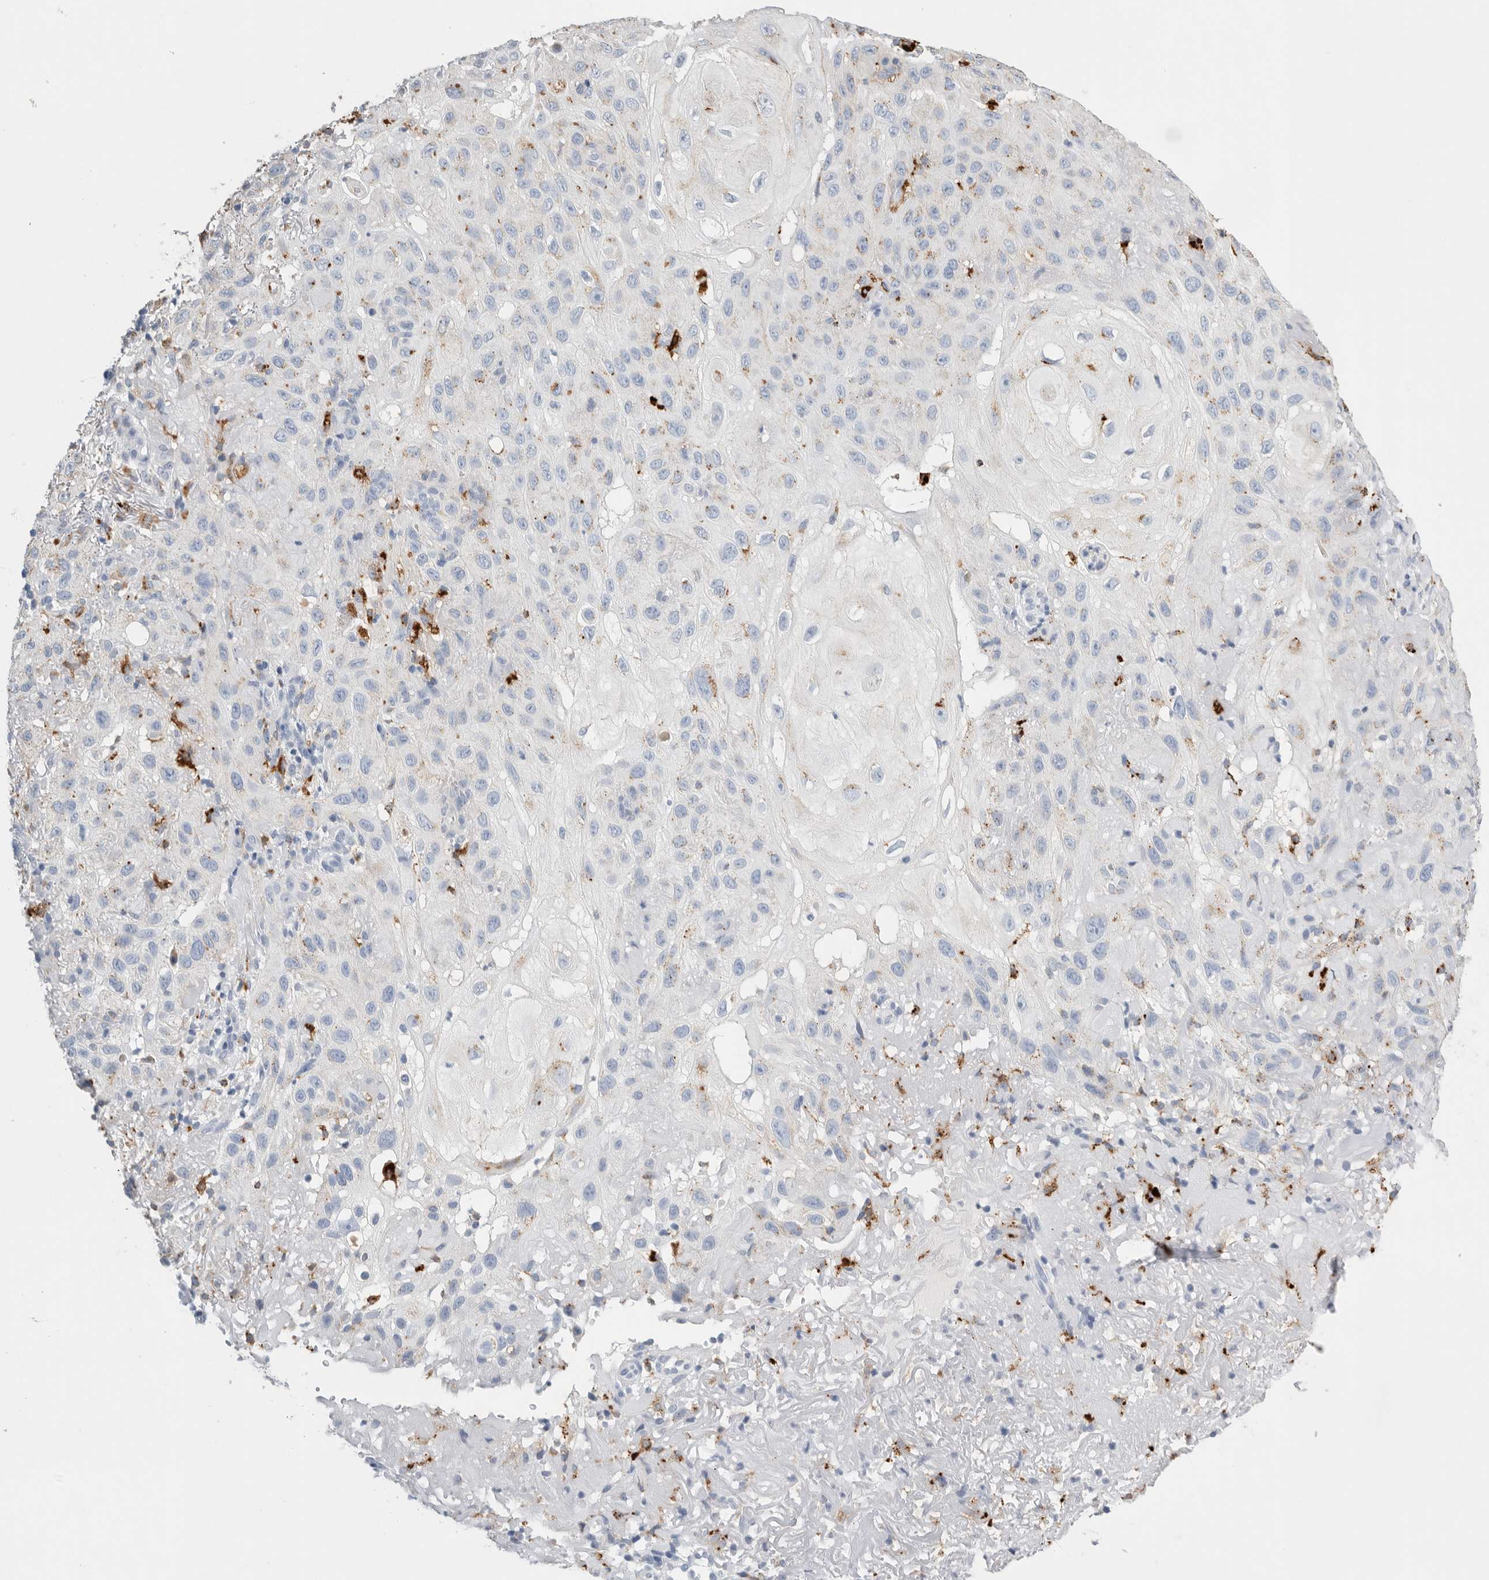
{"staining": {"intensity": "negative", "quantity": "none", "location": "none"}, "tissue": "skin cancer", "cell_type": "Tumor cells", "image_type": "cancer", "snomed": [{"axis": "morphology", "description": "Normal tissue, NOS"}, {"axis": "morphology", "description": "Squamous cell carcinoma, NOS"}, {"axis": "topography", "description": "Skin"}], "caption": "Skin squamous cell carcinoma stained for a protein using immunohistochemistry (IHC) exhibits no positivity tumor cells.", "gene": "GGH", "patient": {"sex": "female", "age": 96}}